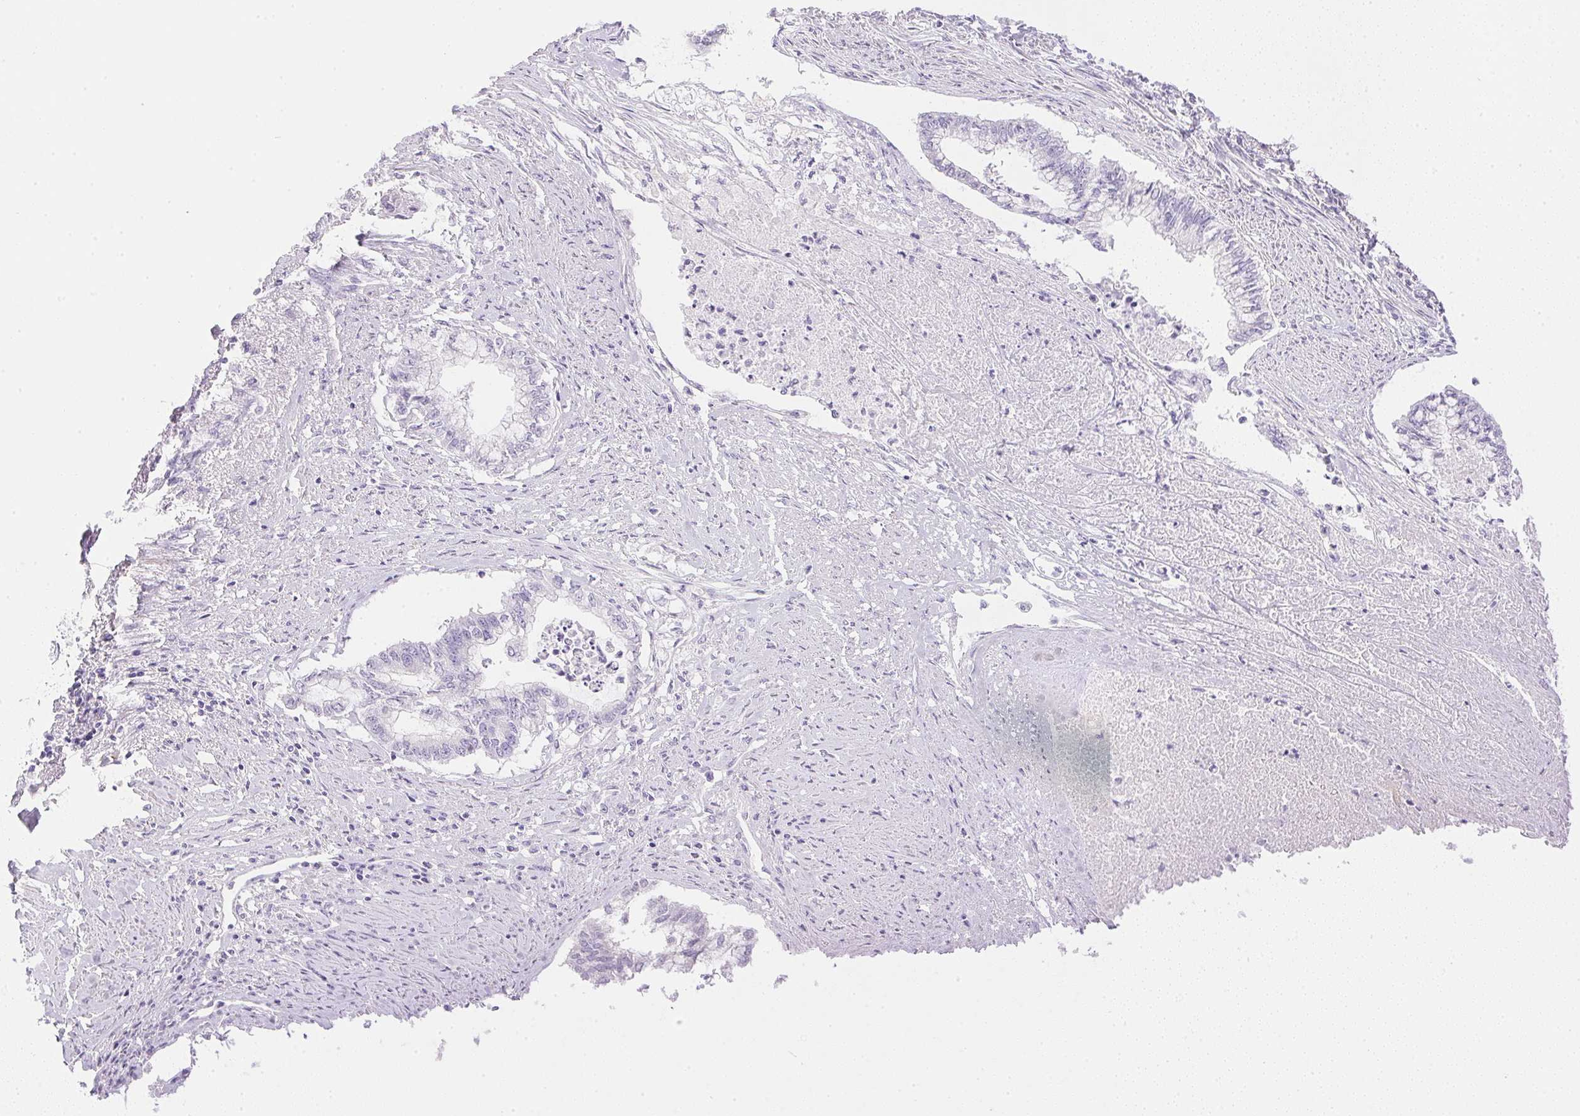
{"staining": {"intensity": "negative", "quantity": "none", "location": "none"}, "tissue": "endometrial cancer", "cell_type": "Tumor cells", "image_type": "cancer", "snomed": [{"axis": "morphology", "description": "Adenocarcinoma, NOS"}, {"axis": "topography", "description": "Endometrium"}], "caption": "DAB (3,3'-diaminobenzidine) immunohistochemical staining of endometrial cancer exhibits no significant staining in tumor cells.", "gene": "CTRL", "patient": {"sex": "female", "age": 79}}